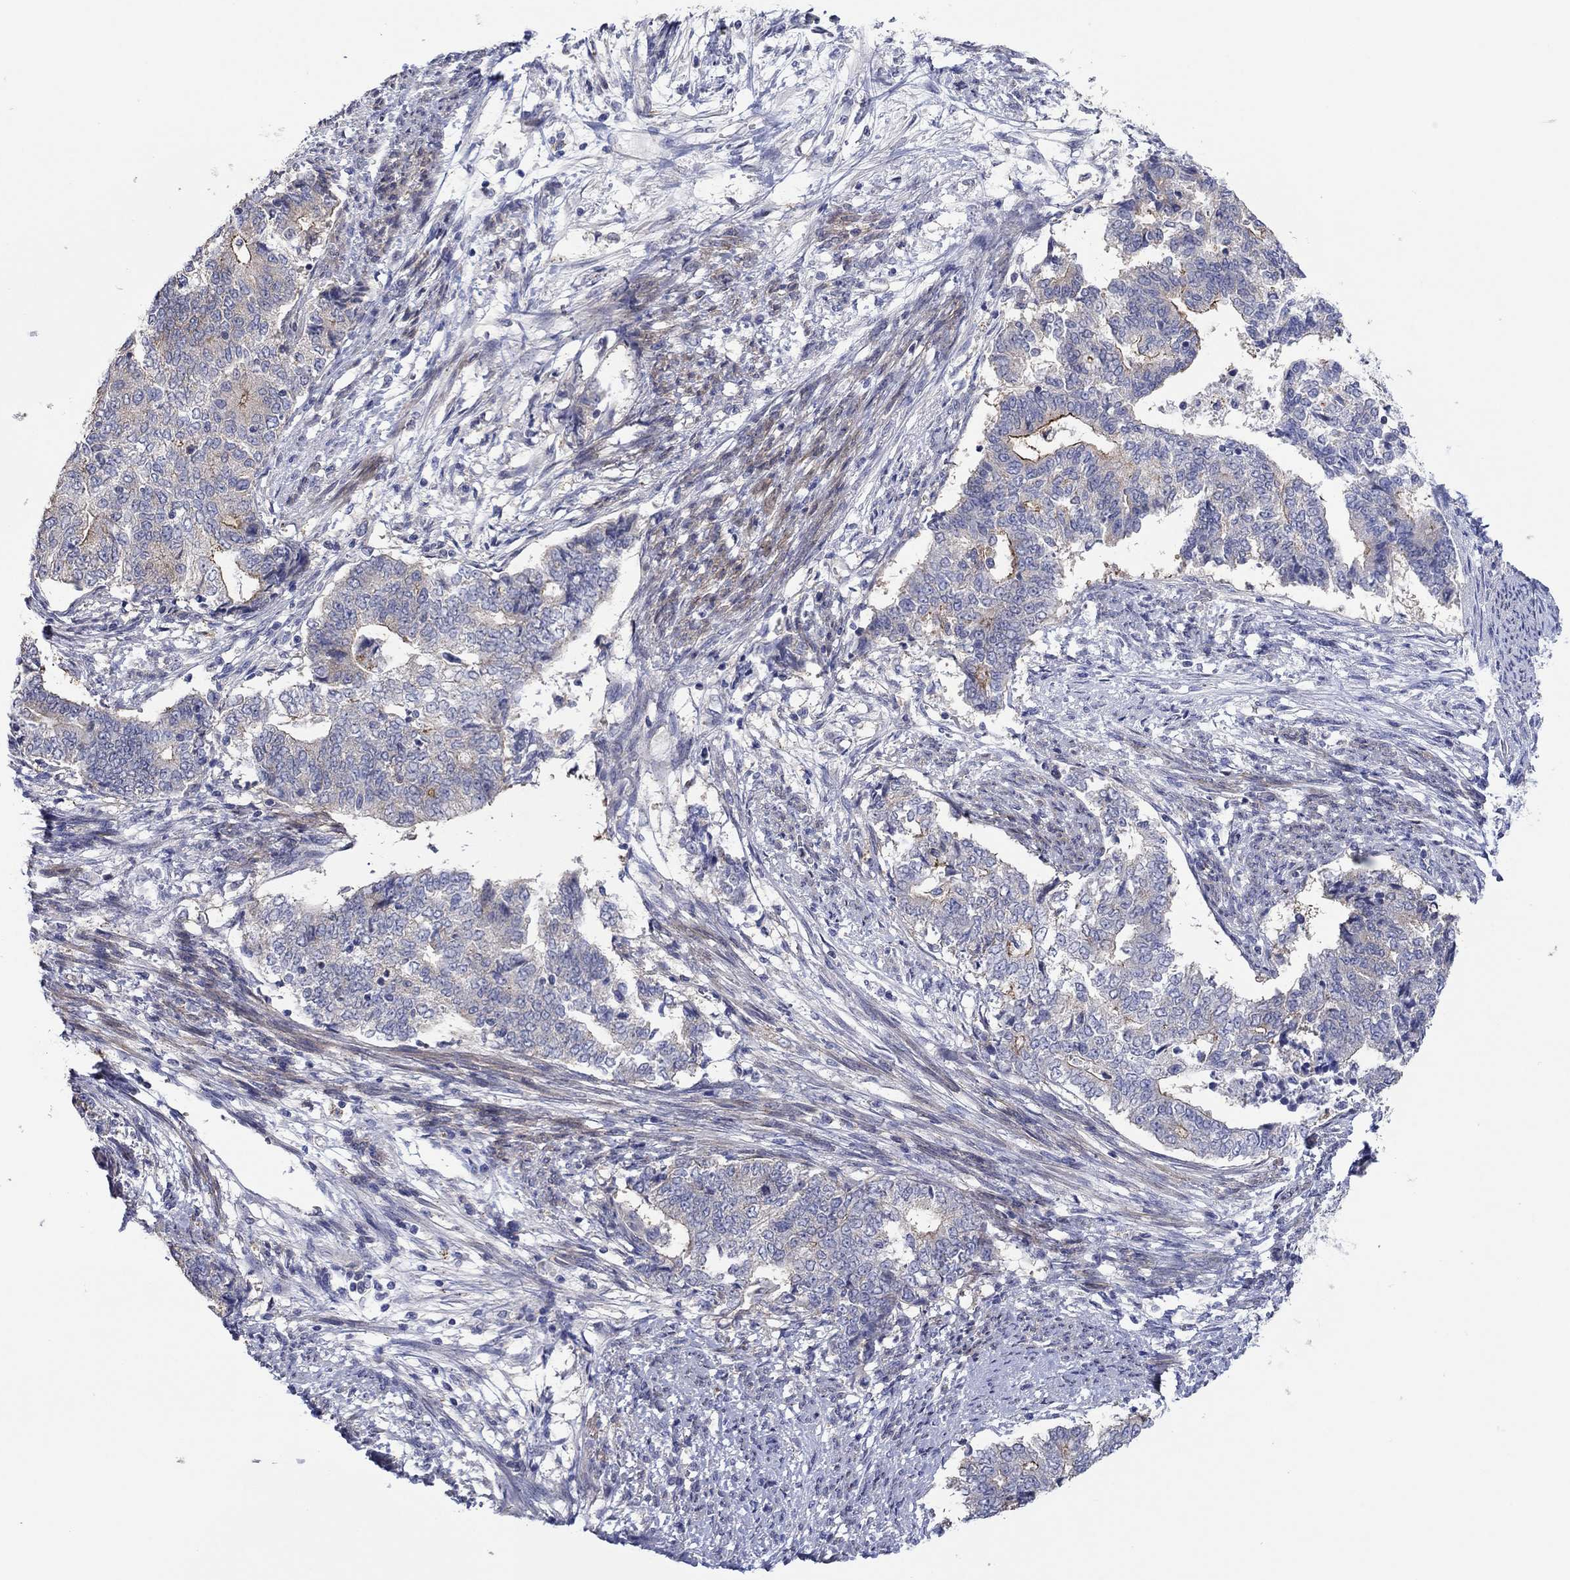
{"staining": {"intensity": "strong", "quantity": "<25%", "location": "cytoplasmic/membranous"}, "tissue": "endometrial cancer", "cell_type": "Tumor cells", "image_type": "cancer", "snomed": [{"axis": "morphology", "description": "Adenocarcinoma, NOS"}, {"axis": "topography", "description": "Endometrium"}], "caption": "Protein expression analysis of adenocarcinoma (endometrial) exhibits strong cytoplasmic/membranous staining in approximately <25% of tumor cells. The protein of interest is stained brown, and the nuclei are stained in blue (DAB (3,3'-diaminobenzidine) IHC with brightfield microscopy, high magnification).", "gene": "TPRN", "patient": {"sex": "female", "age": 65}}